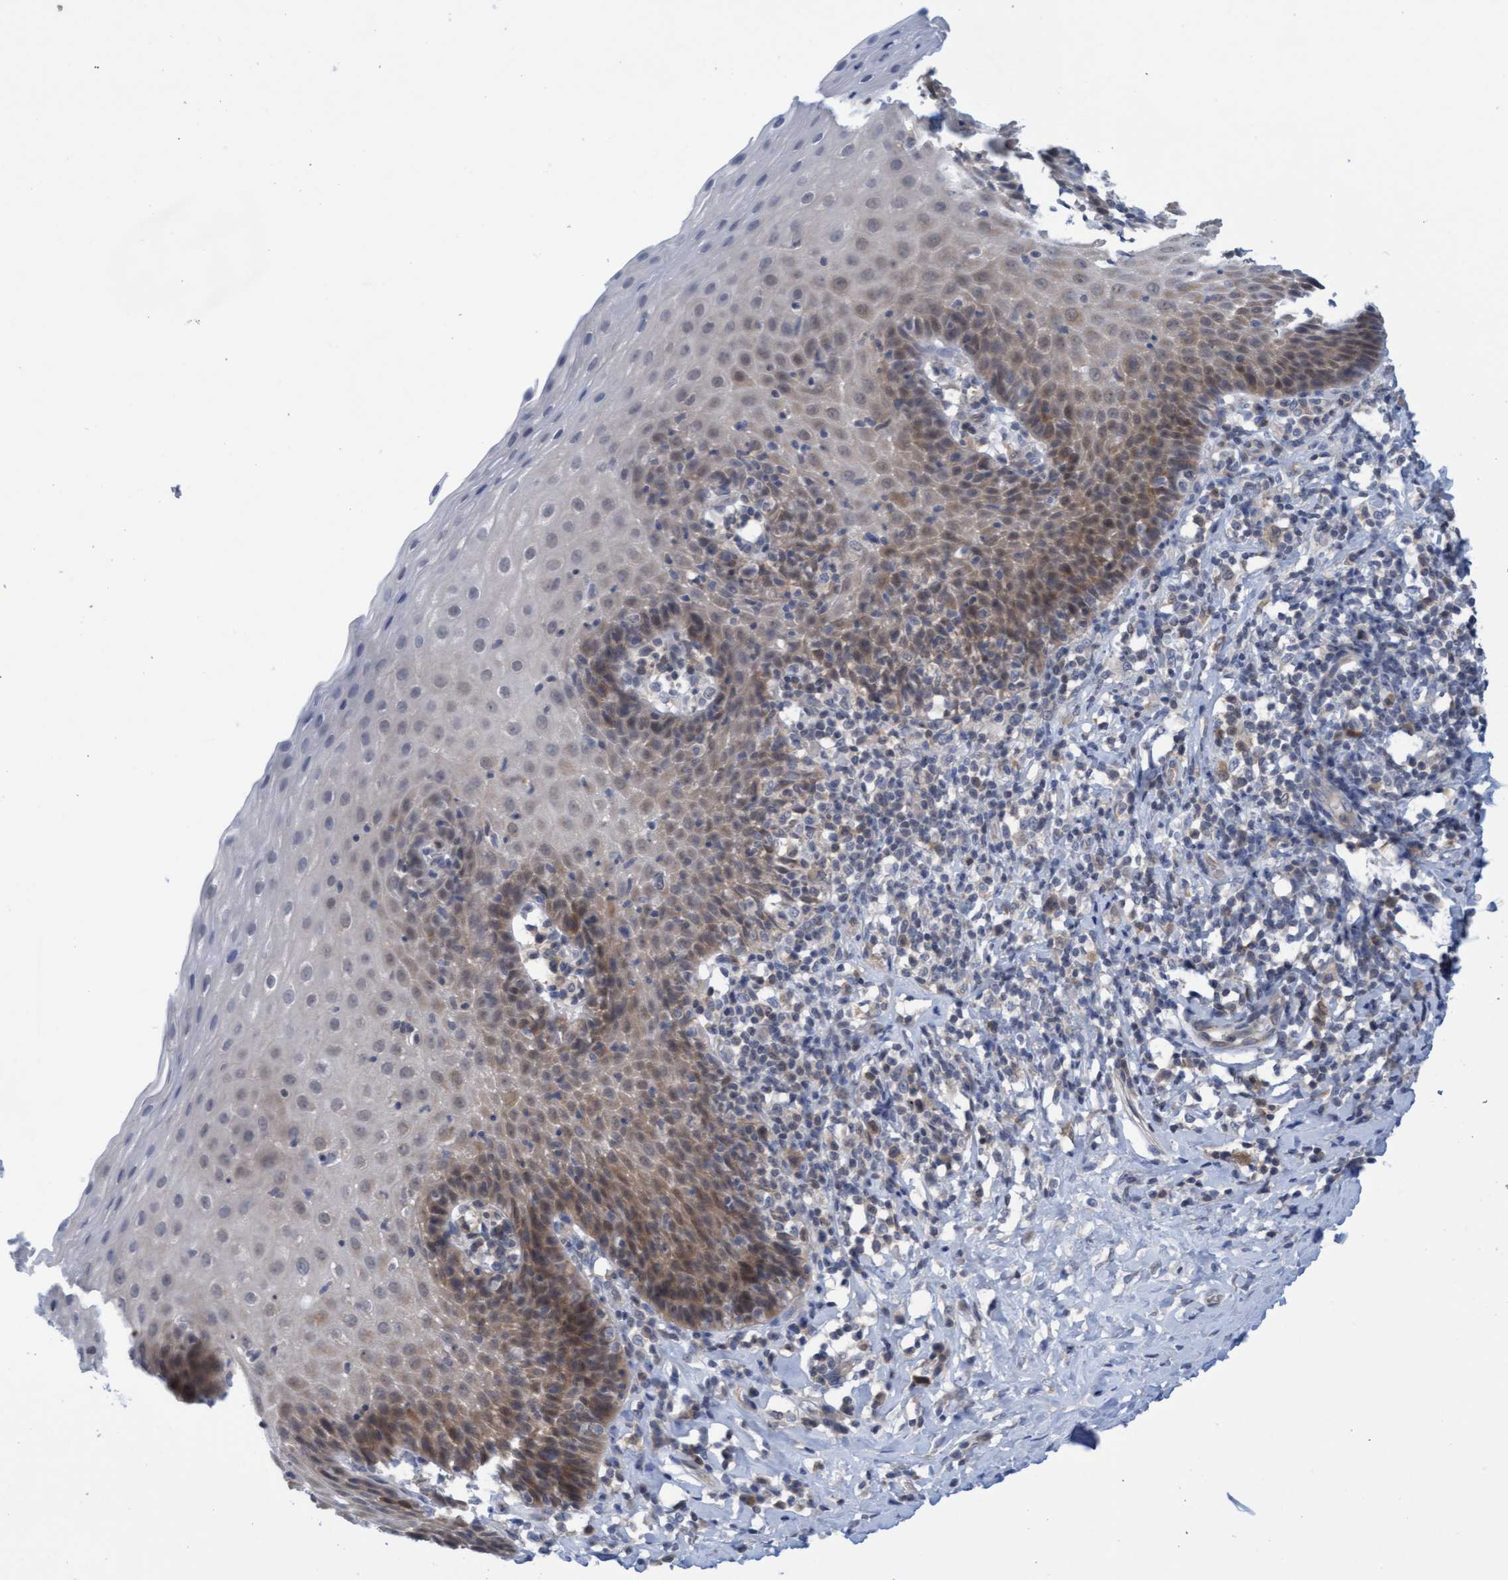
{"staining": {"intensity": "weak", "quantity": "25%-75%", "location": "cytoplasmic/membranous"}, "tissue": "esophagus", "cell_type": "Squamous epithelial cells", "image_type": "normal", "snomed": [{"axis": "morphology", "description": "Normal tissue, NOS"}, {"axis": "topography", "description": "Esophagus"}], "caption": "Immunohistochemical staining of benign esophagus shows low levels of weak cytoplasmic/membranous expression in approximately 25%-75% of squamous epithelial cells. Using DAB (brown) and hematoxylin (blue) stains, captured at high magnification using brightfield microscopy.", "gene": "AMZ2", "patient": {"sex": "female", "age": 61}}